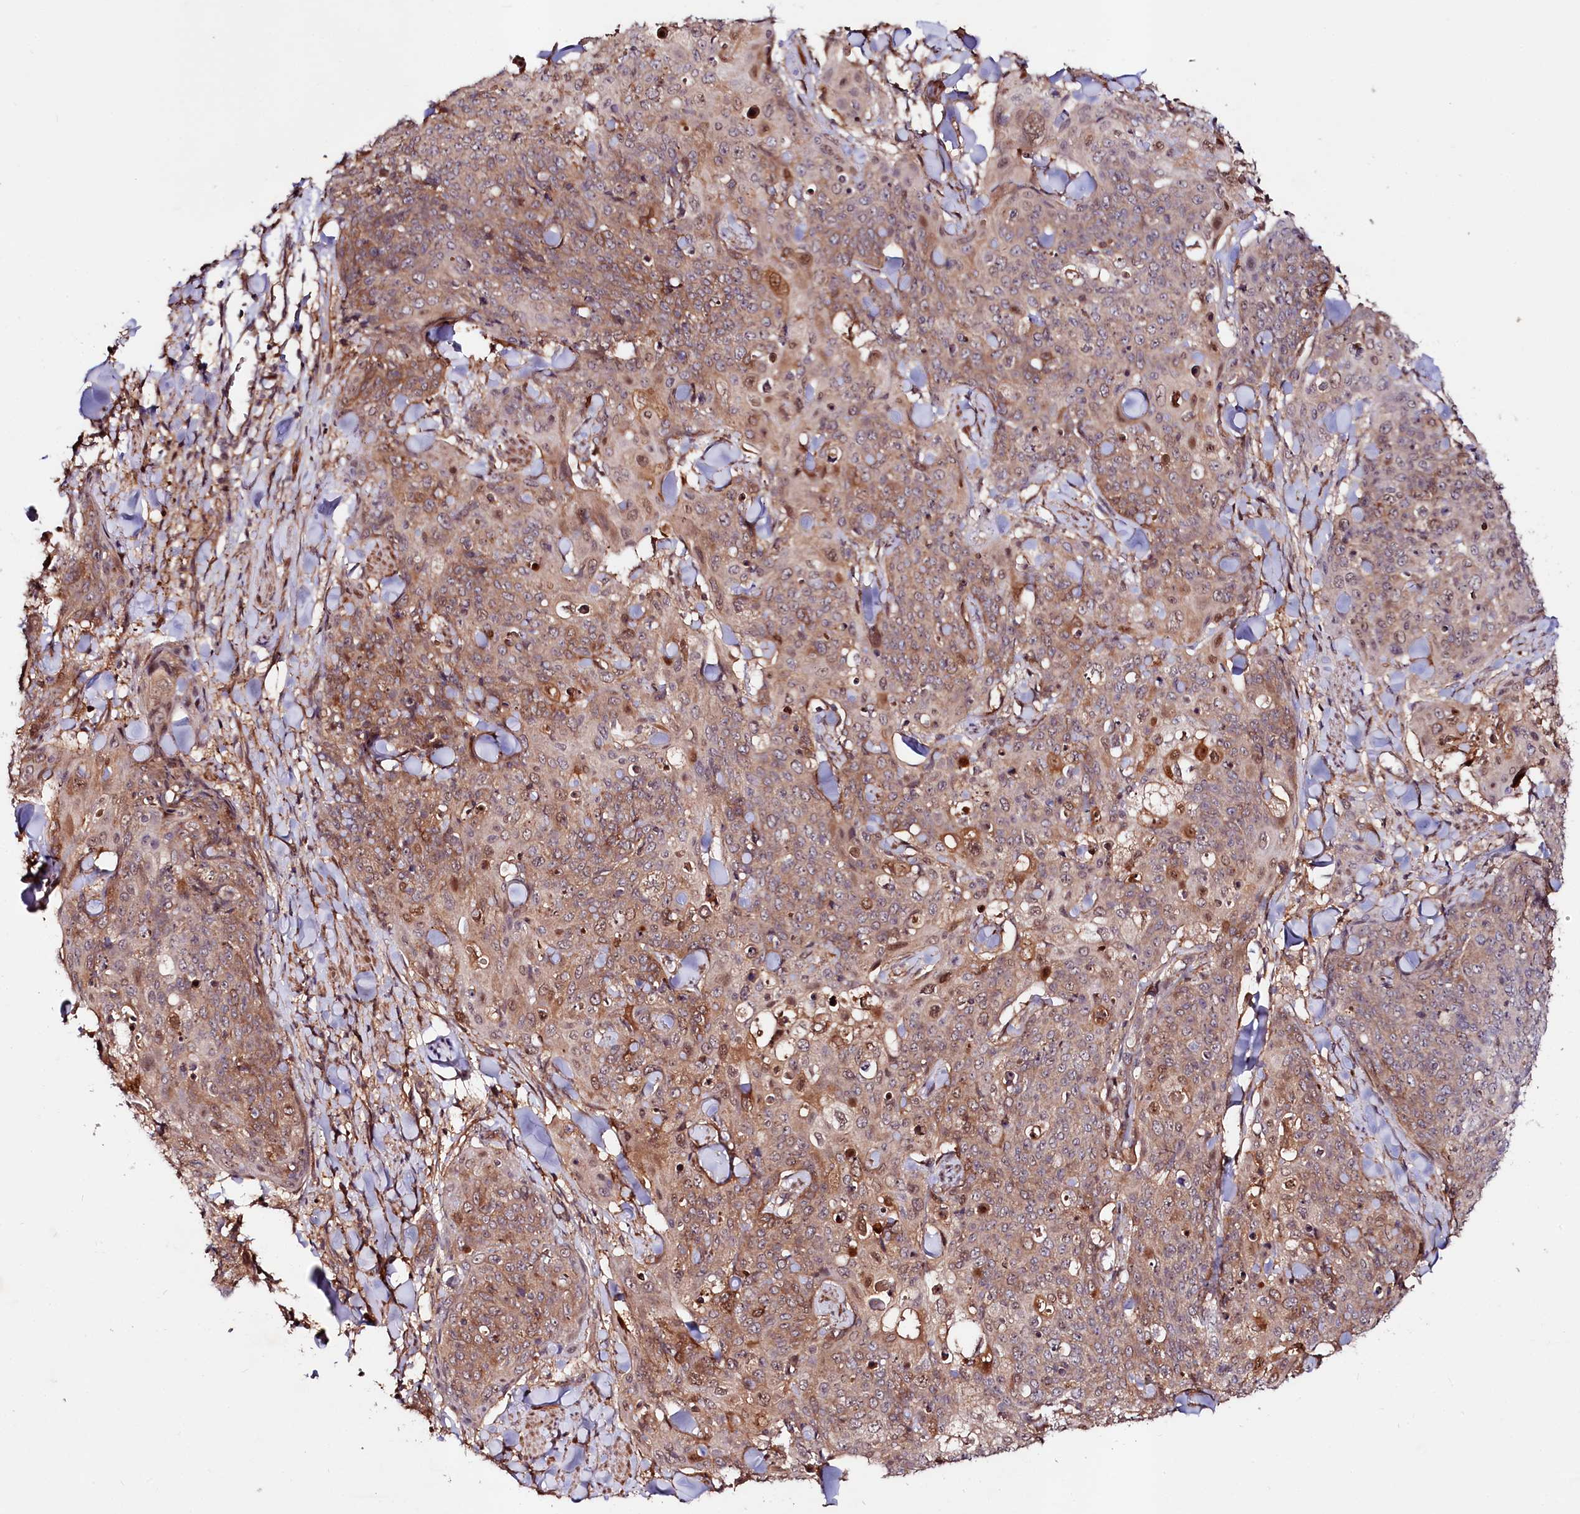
{"staining": {"intensity": "moderate", "quantity": "25%-75%", "location": "cytoplasmic/membranous,nuclear"}, "tissue": "skin cancer", "cell_type": "Tumor cells", "image_type": "cancer", "snomed": [{"axis": "morphology", "description": "Squamous cell carcinoma, NOS"}, {"axis": "topography", "description": "Skin"}, {"axis": "topography", "description": "Vulva"}], "caption": "Skin squamous cell carcinoma stained with IHC reveals moderate cytoplasmic/membranous and nuclear staining in approximately 25%-75% of tumor cells. The staining is performed using DAB brown chromogen to label protein expression. The nuclei are counter-stained blue using hematoxylin.", "gene": "NEDD1", "patient": {"sex": "female", "age": 85}}